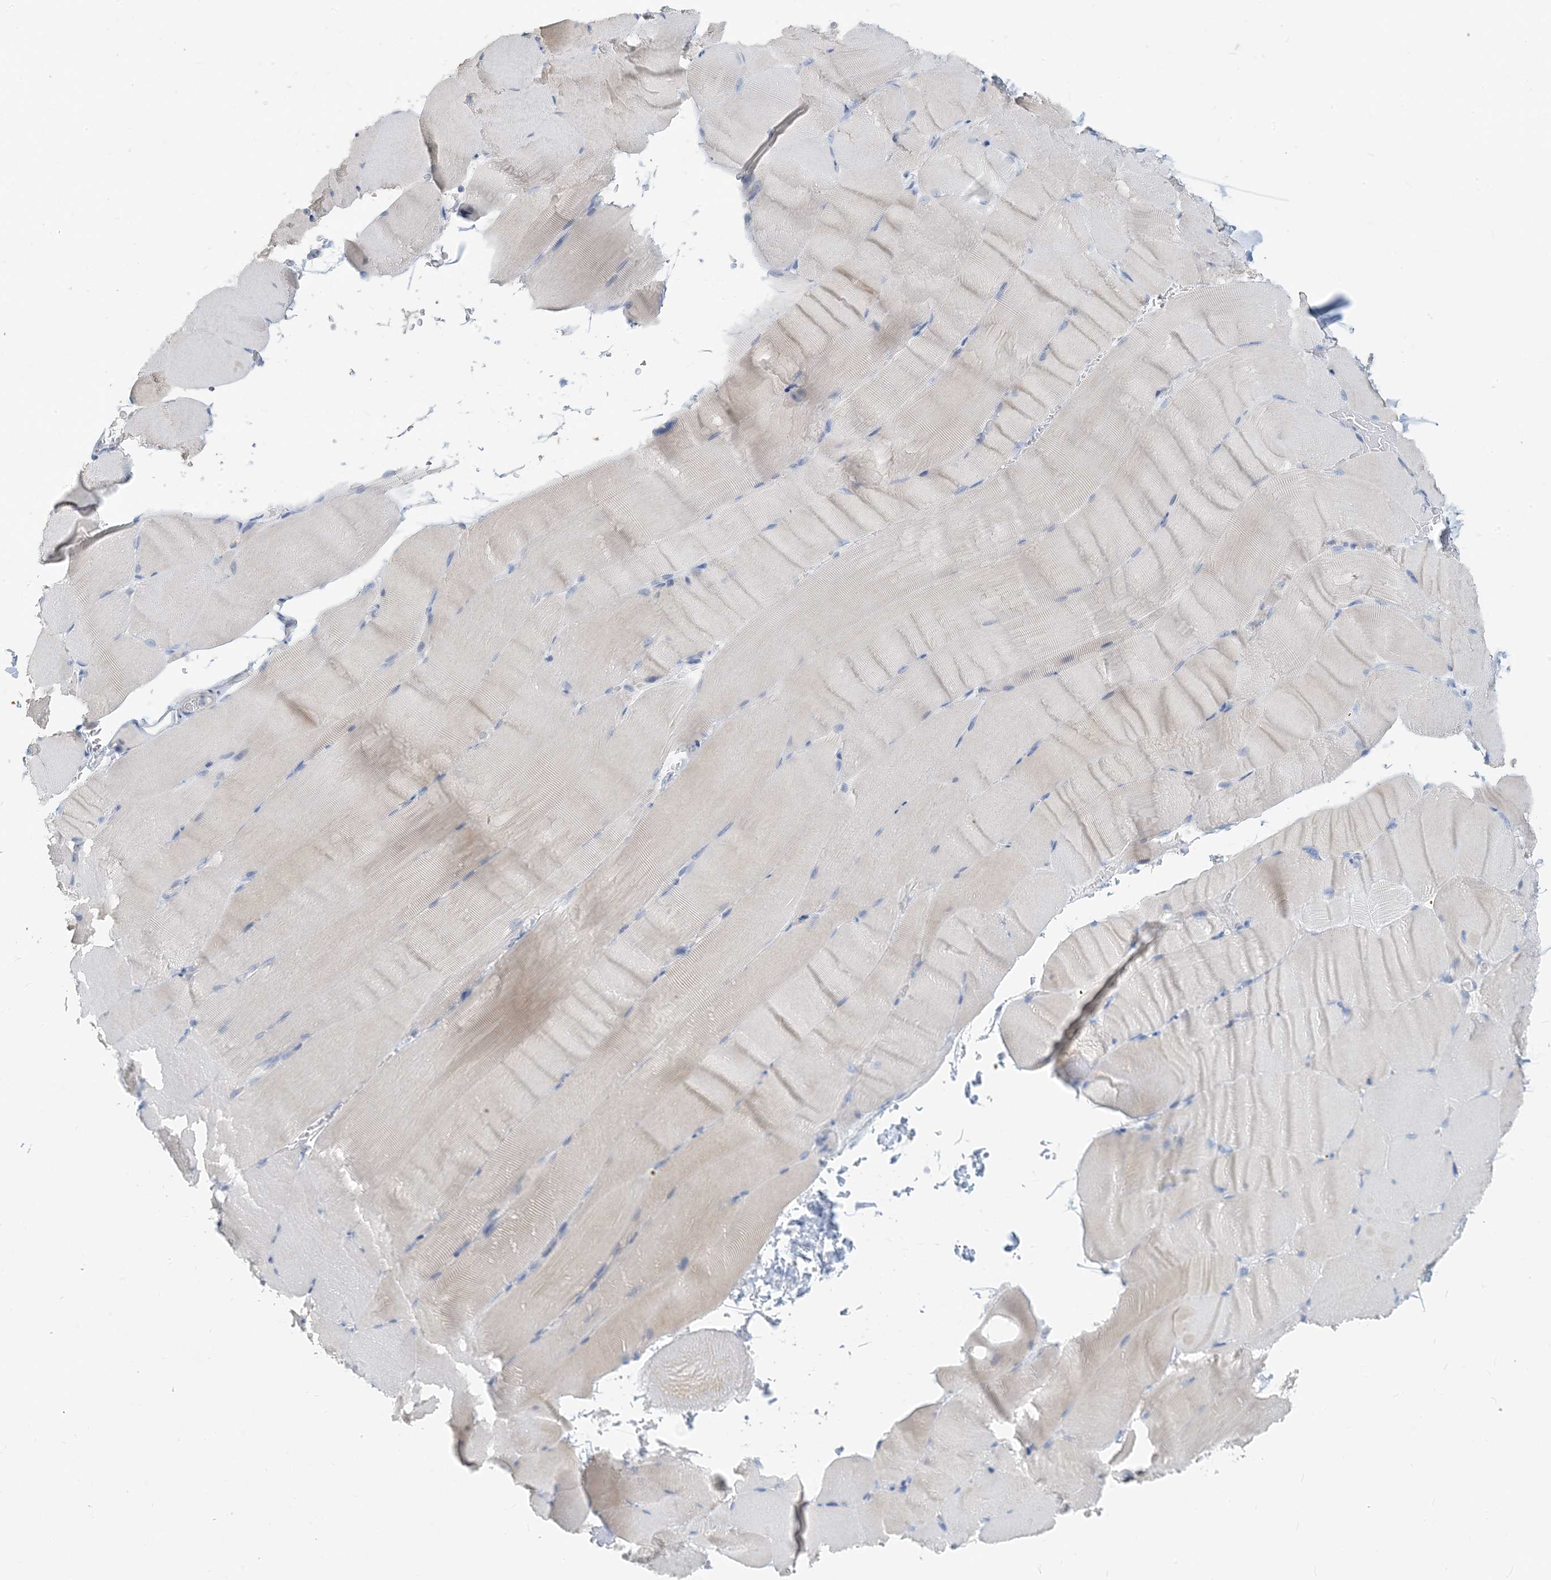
{"staining": {"intensity": "negative", "quantity": "none", "location": "none"}, "tissue": "skeletal muscle", "cell_type": "Myocytes", "image_type": "normal", "snomed": [{"axis": "morphology", "description": "Normal tissue, NOS"}, {"axis": "topography", "description": "Skeletal muscle"}, {"axis": "topography", "description": "Parathyroid gland"}], "caption": "High power microscopy micrograph of an IHC histopathology image of normal skeletal muscle, revealing no significant expression in myocytes.", "gene": "ZCCHC12", "patient": {"sex": "female", "age": 37}}